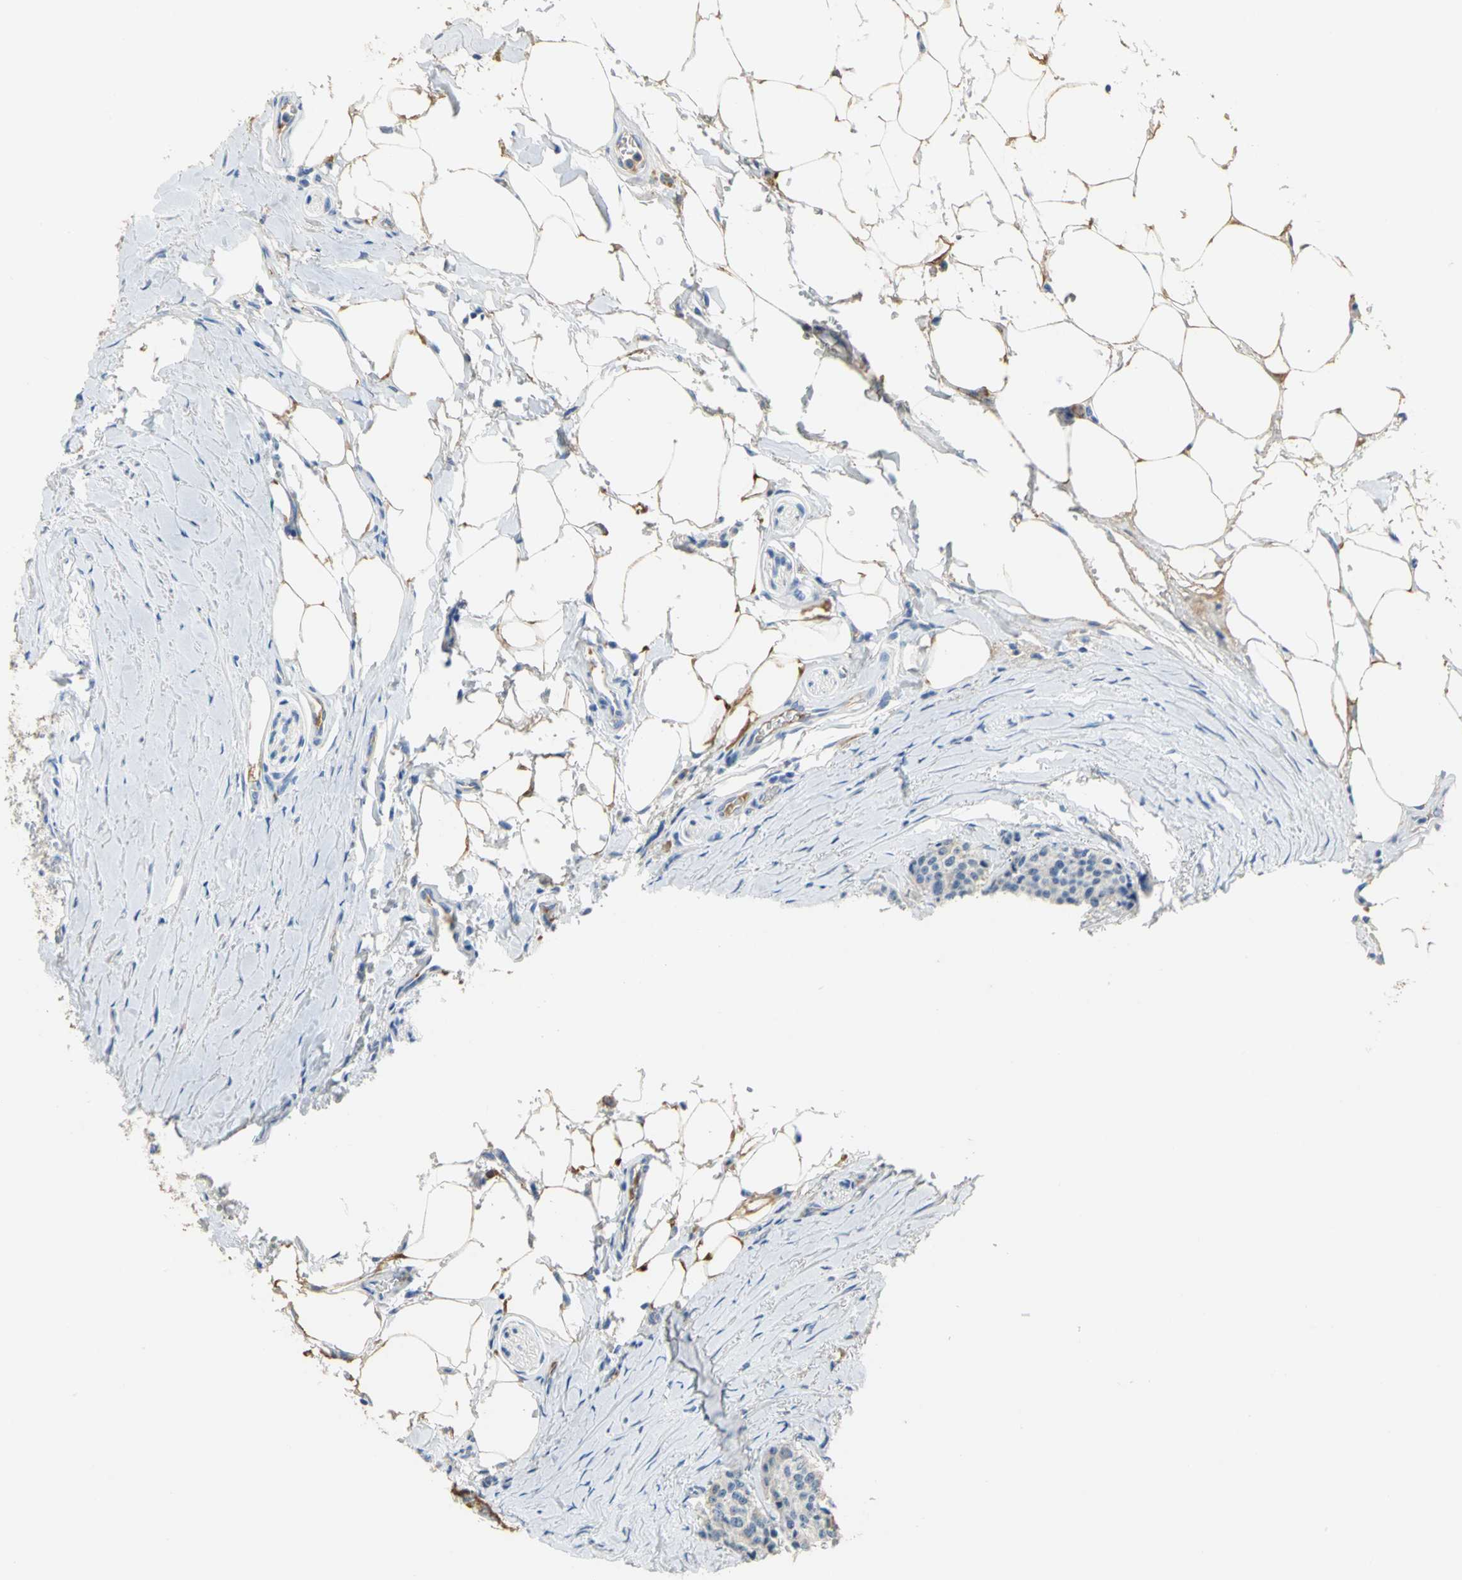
{"staining": {"intensity": "weak", "quantity": "<25%", "location": "cytoplasmic/membranous"}, "tissue": "carcinoid", "cell_type": "Tumor cells", "image_type": "cancer", "snomed": [{"axis": "morphology", "description": "Carcinoid, malignant, NOS"}, {"axis": "topography", "description": "Colon"}], "caption": "Histopathology image shows no protein staining in tumor cells of carcinoid tissue.", "gene": "GYG2", "patient": {"sex": "female", "age": 61}}